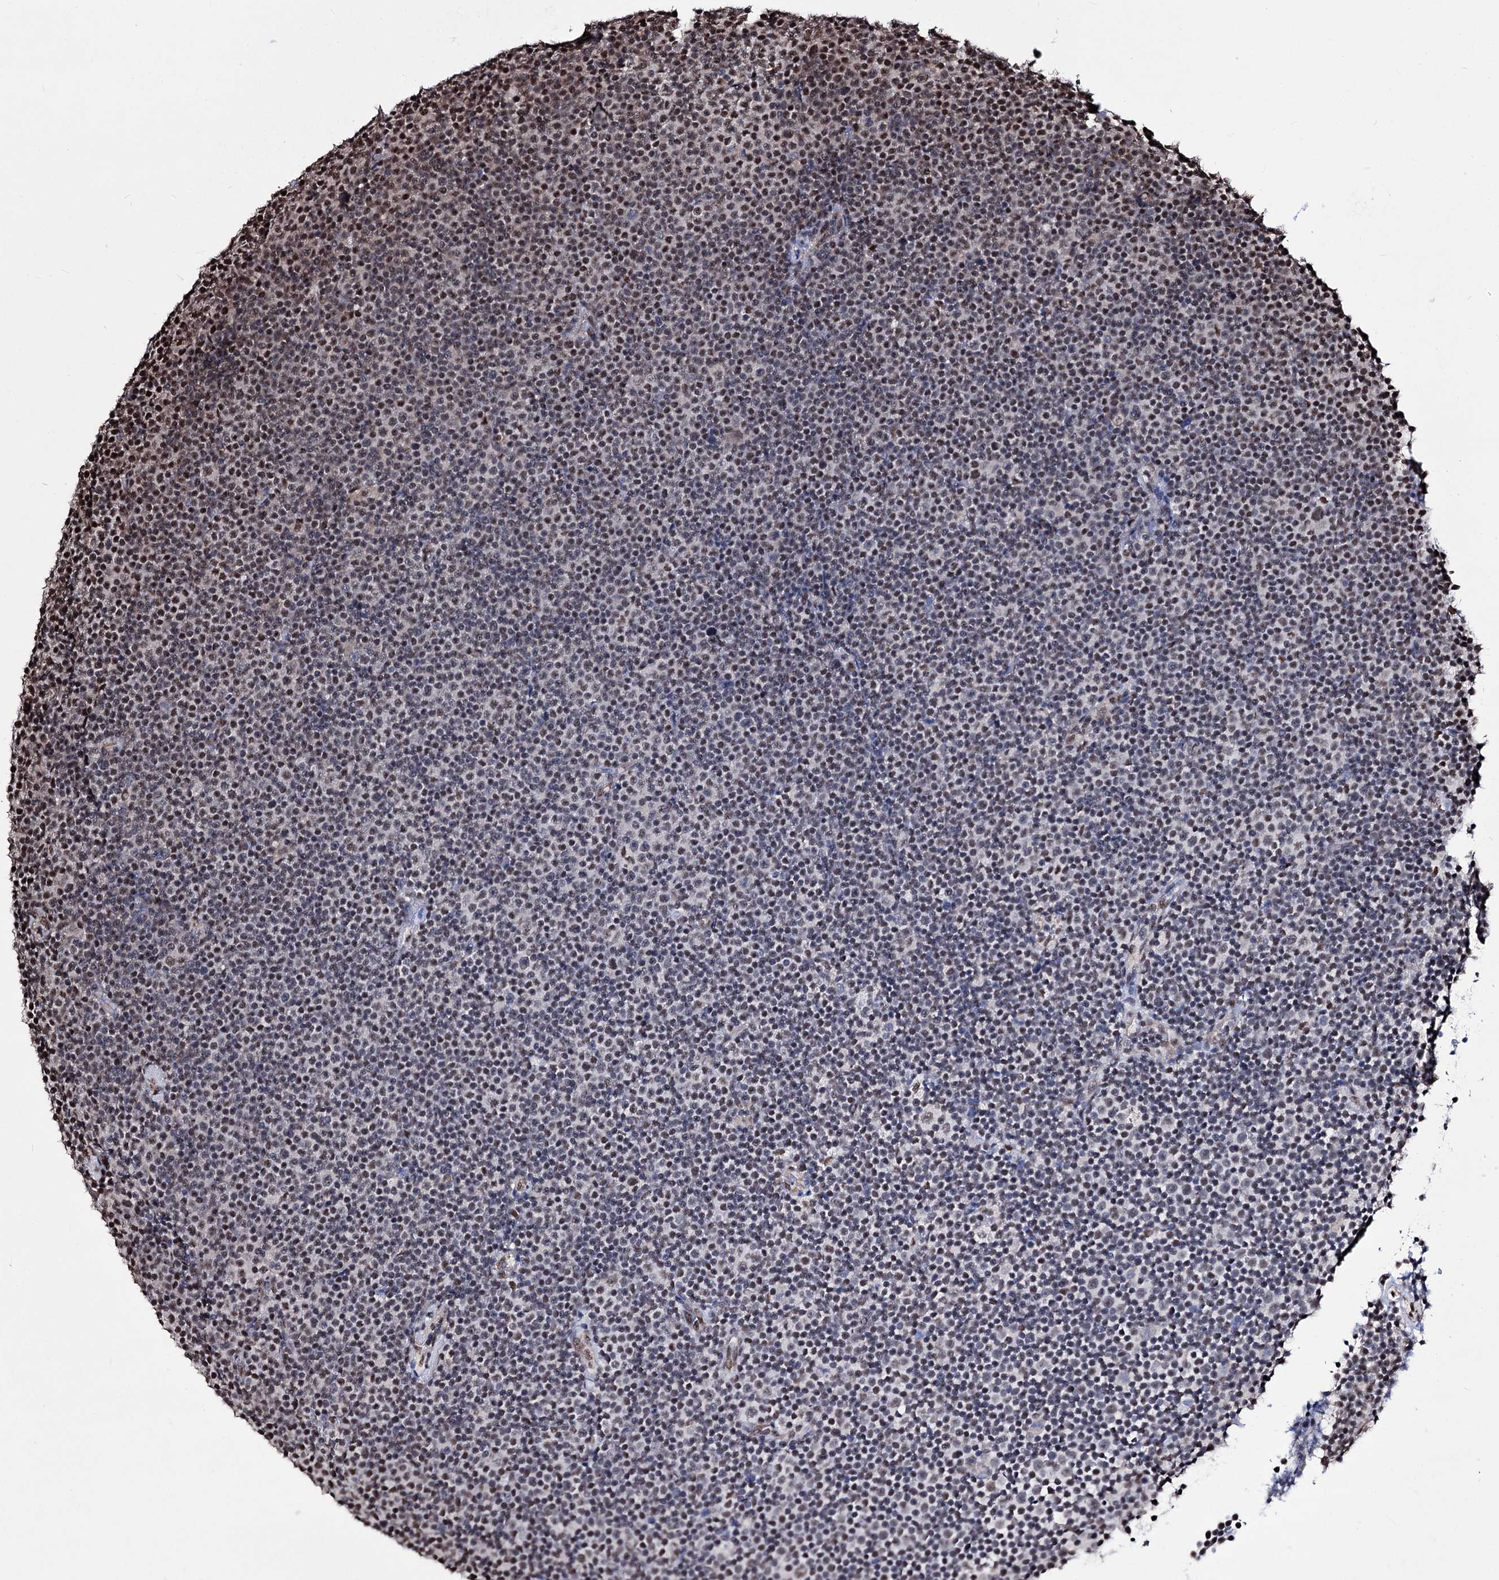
{"staining": {"intensity": "moderate", "quantity": "25%-75%", "location": "nuclear"}, "tissue": "lymphoma", "cell_type": "Tumor cells", "image_type": "cancer", "snomed": [{"axis": "morphology", "description": "Malignant lymphoma, non-Hodgkin's type, Low grade"}, {"axis": "topography", "description": "Lymph node"}], "caption": "Tumor cells exhibit medium levels of moderate nuclear expression in approximately 25%-75% of cells in lymphoma. The protein of interest is stained brown, and the nuclei are stained in blue (DAB IHC with brightfield microscopy, high magnification).", "gene": "CHMP7", "patient": {"sex": "female", "age": 67}}